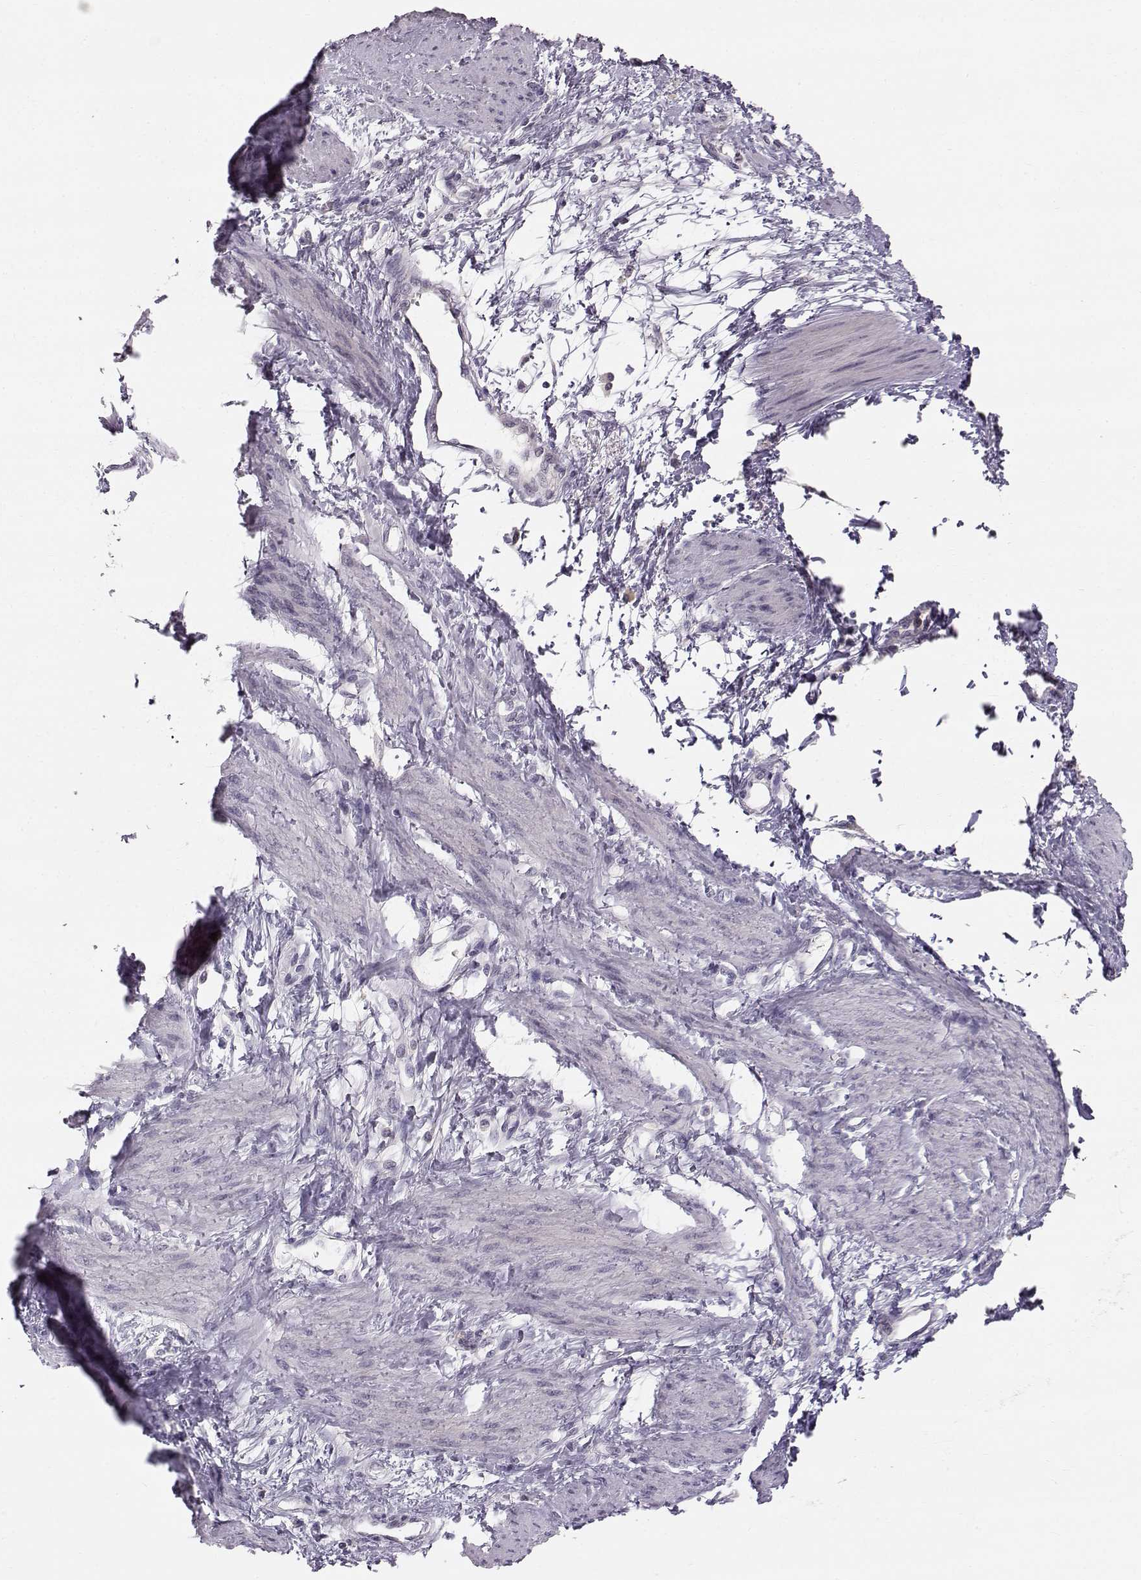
{"staining": {"intensity": "negative", "quantity": "none", "location": "none"}, "tissue": "smooth muscle", "cell_type": "Smooth muscle cells", "image_type": "normal", "snomed": [{"axis": "morphology", "description": "Normal tissue, NOS"}, {"axis": "topography", "description": "Smooth muscle"}, {"axis": "topography", "description": "Uterus"}], "caption": "Immunohistochemistry (IHC) of normal smooth muscle displays no staining in smooth muscle cells. (DAB IHC with hematoxylin counter stain).", "gene": "ACSL6", "patient": {"sex": "female", "age": 39}}